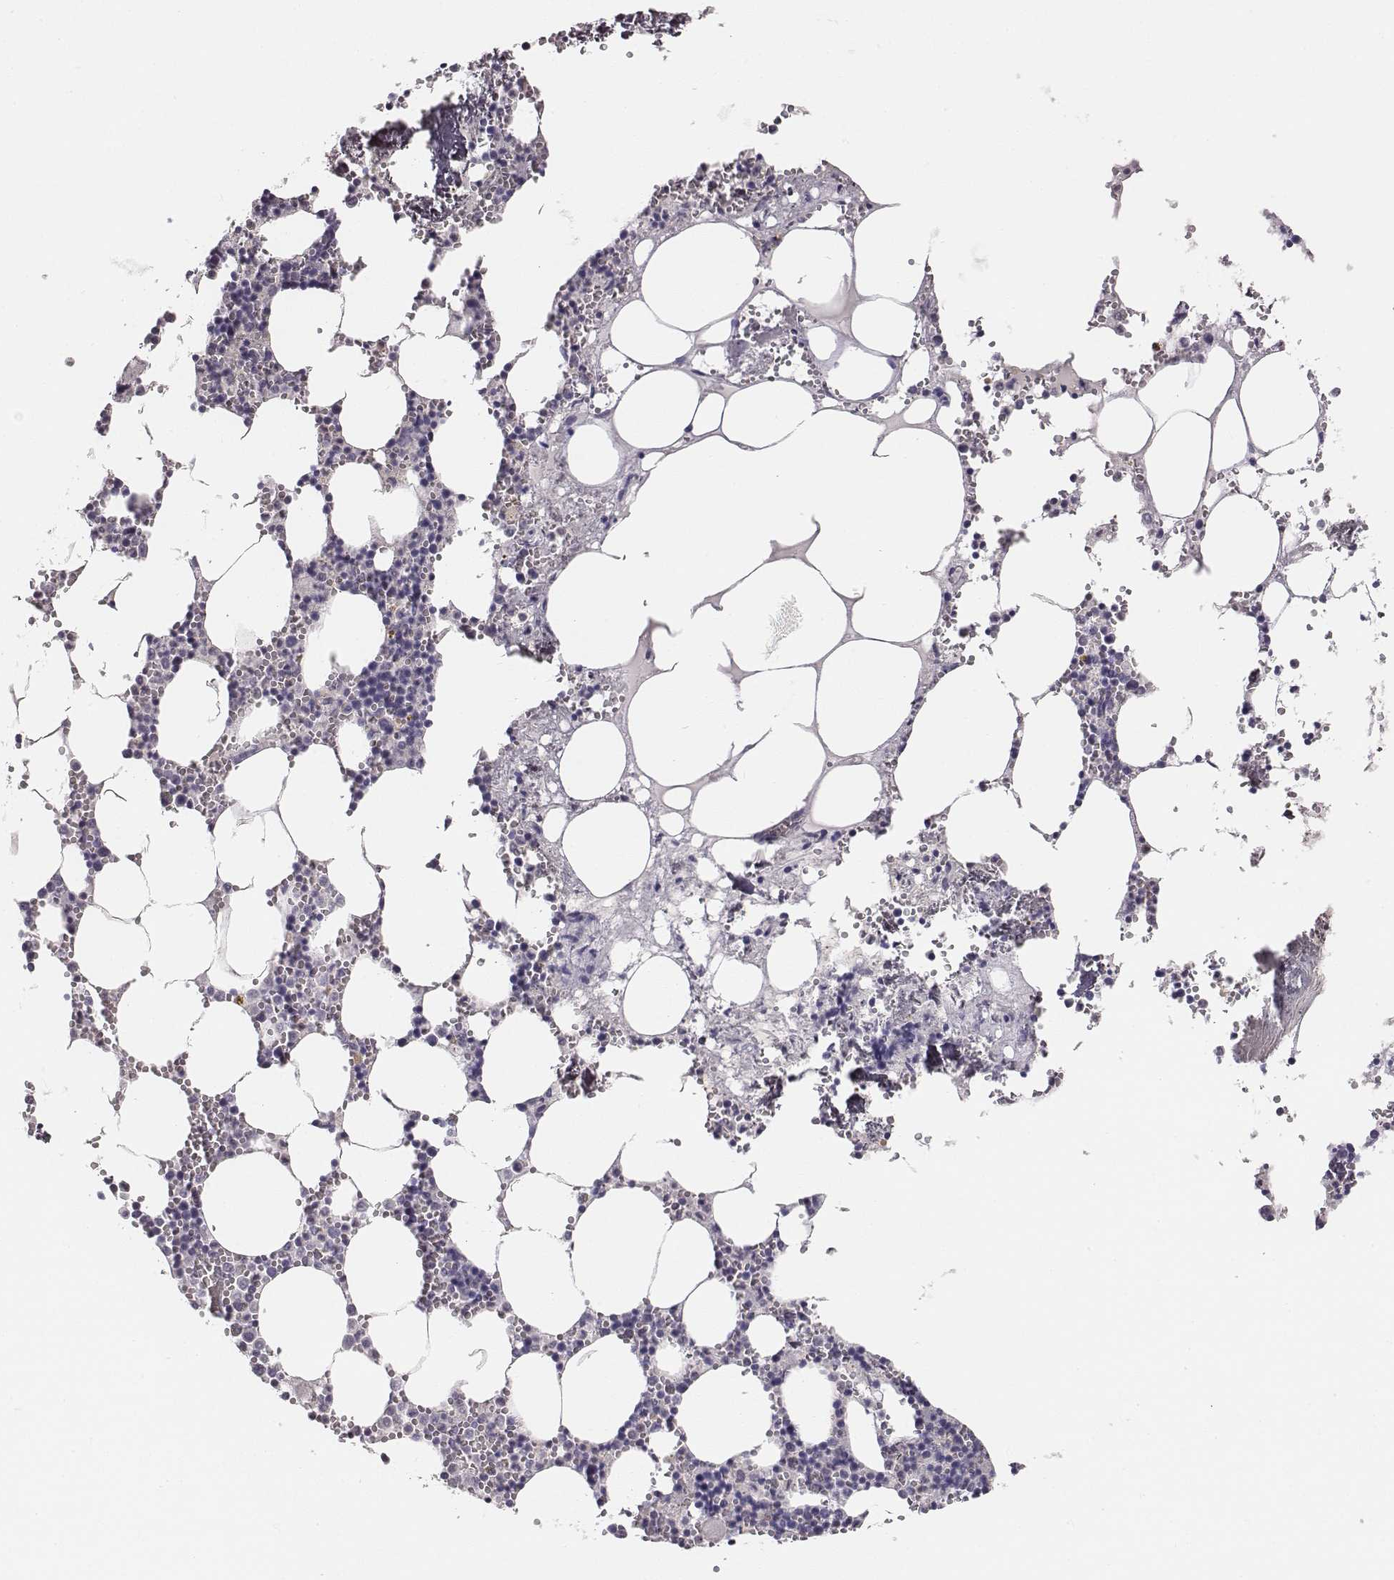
{"staining": {"intensity": "negative", "quantity": "none", "location": "none"}, "tissue": "bone marrow", "cell_type": "Hematopoietic cells", "image_type": "normal", "snomed": [{"axis": "morphology", "description": "Normal tissue, NOS"}, {"axis": "topography", "description": "Bone marrow"}], "caption": "An immunohistochemistry (IHC) photomicrograph of normal bone marrow is shown. There is no staining in hematopoietic cells of bone marrow.", "gene": "ADAM7", "patient": {"sex": "male", "age": 54}}